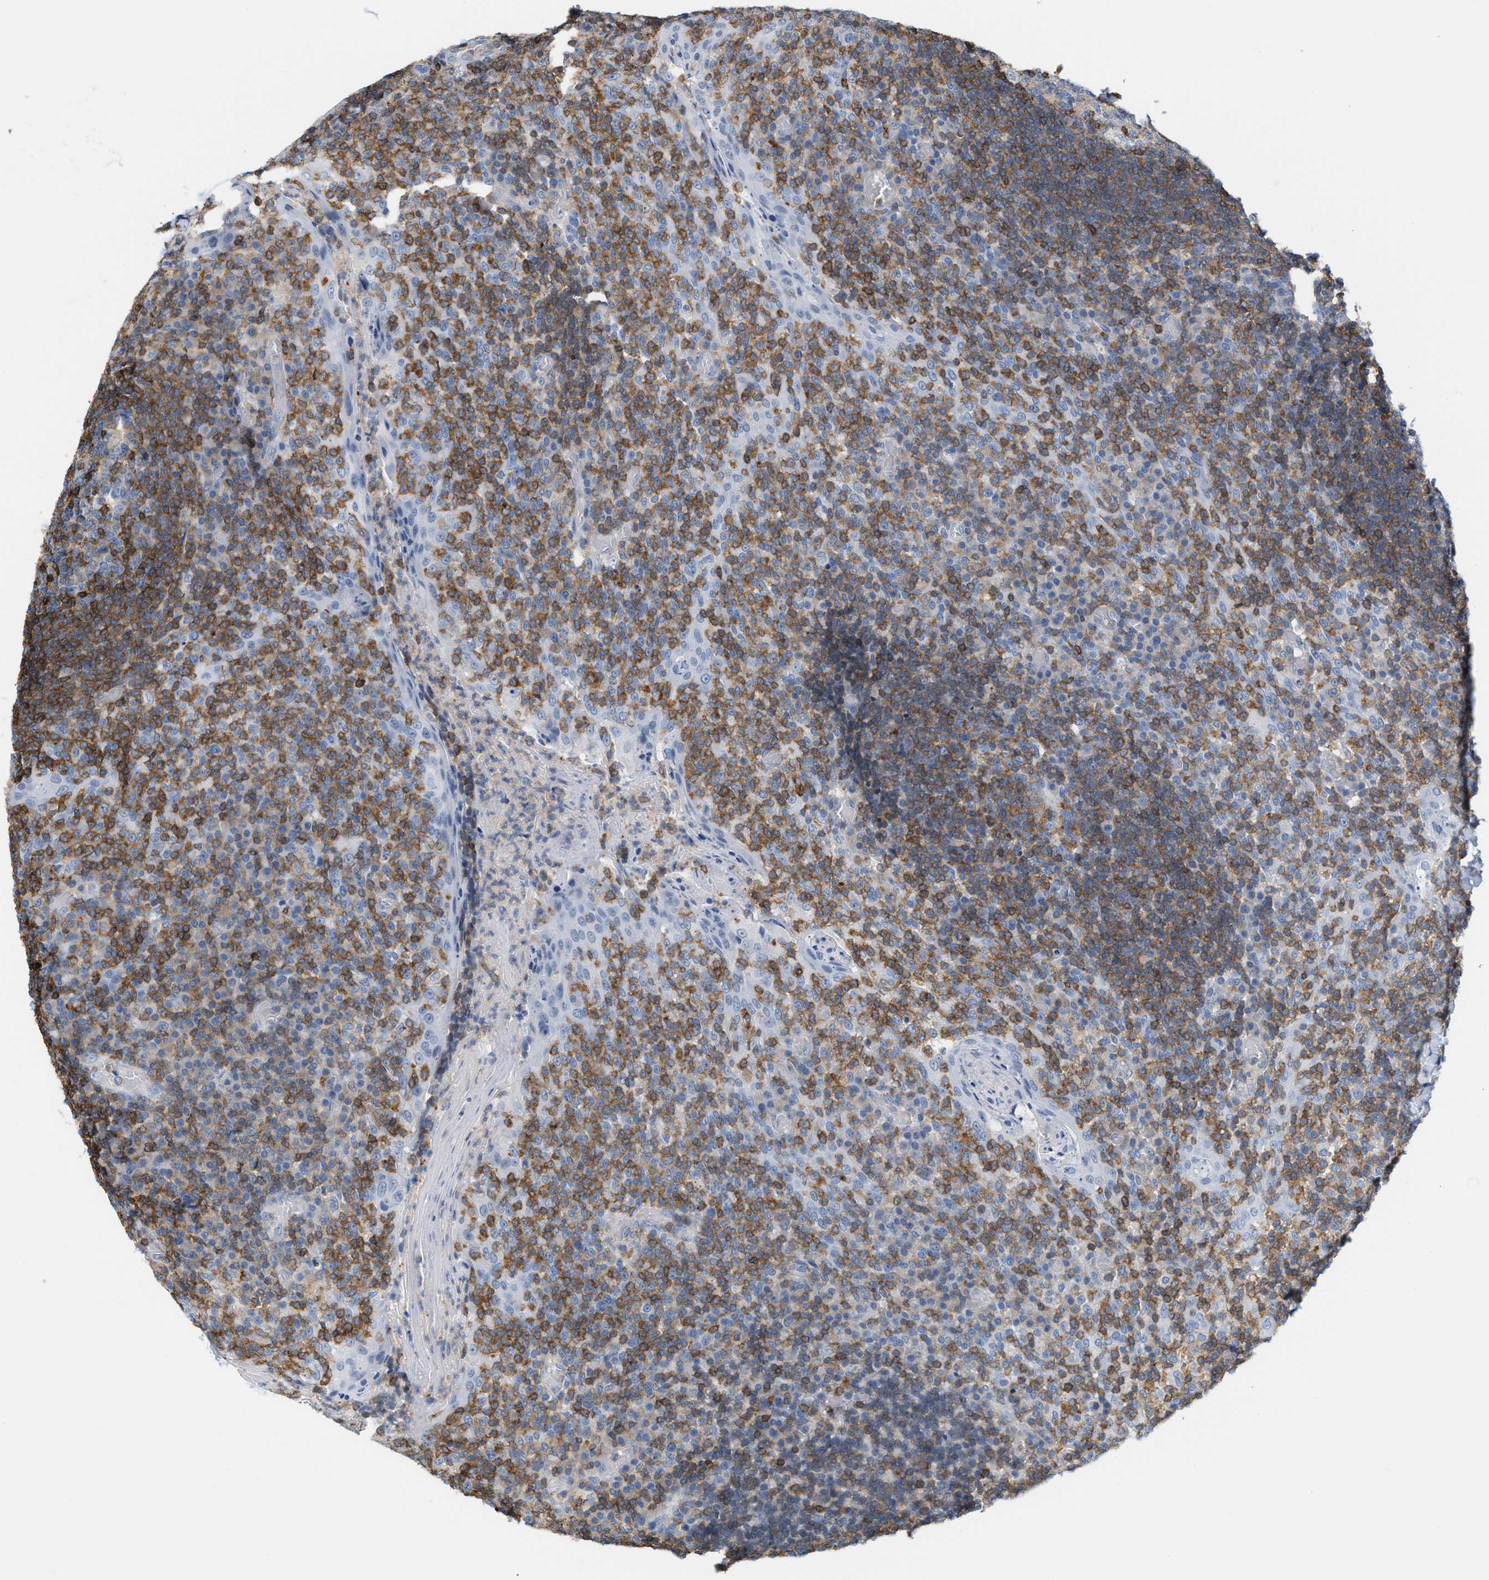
{"staining": {"intensity": "strong", "quantity": "<25%", "location": "cytoplasmic/membranous"}, "tissue": "tonsil", "cell_type": "Germinal center cells", "image_type": "normal", "snomed": [{"axis": "morphology", "description": "Normal tissue, NOS"}, {"axis": "topography", "description": "Tonsil"}], "caption": "Approximately <25% of germinal center cells in benign human tonsil demonstrate strong cytoplasmic/membranous protein positivity as visualized by brown immunohistochemical staining.", "gene": "IL16", "patient": {"sex": "female", "age": 19}}